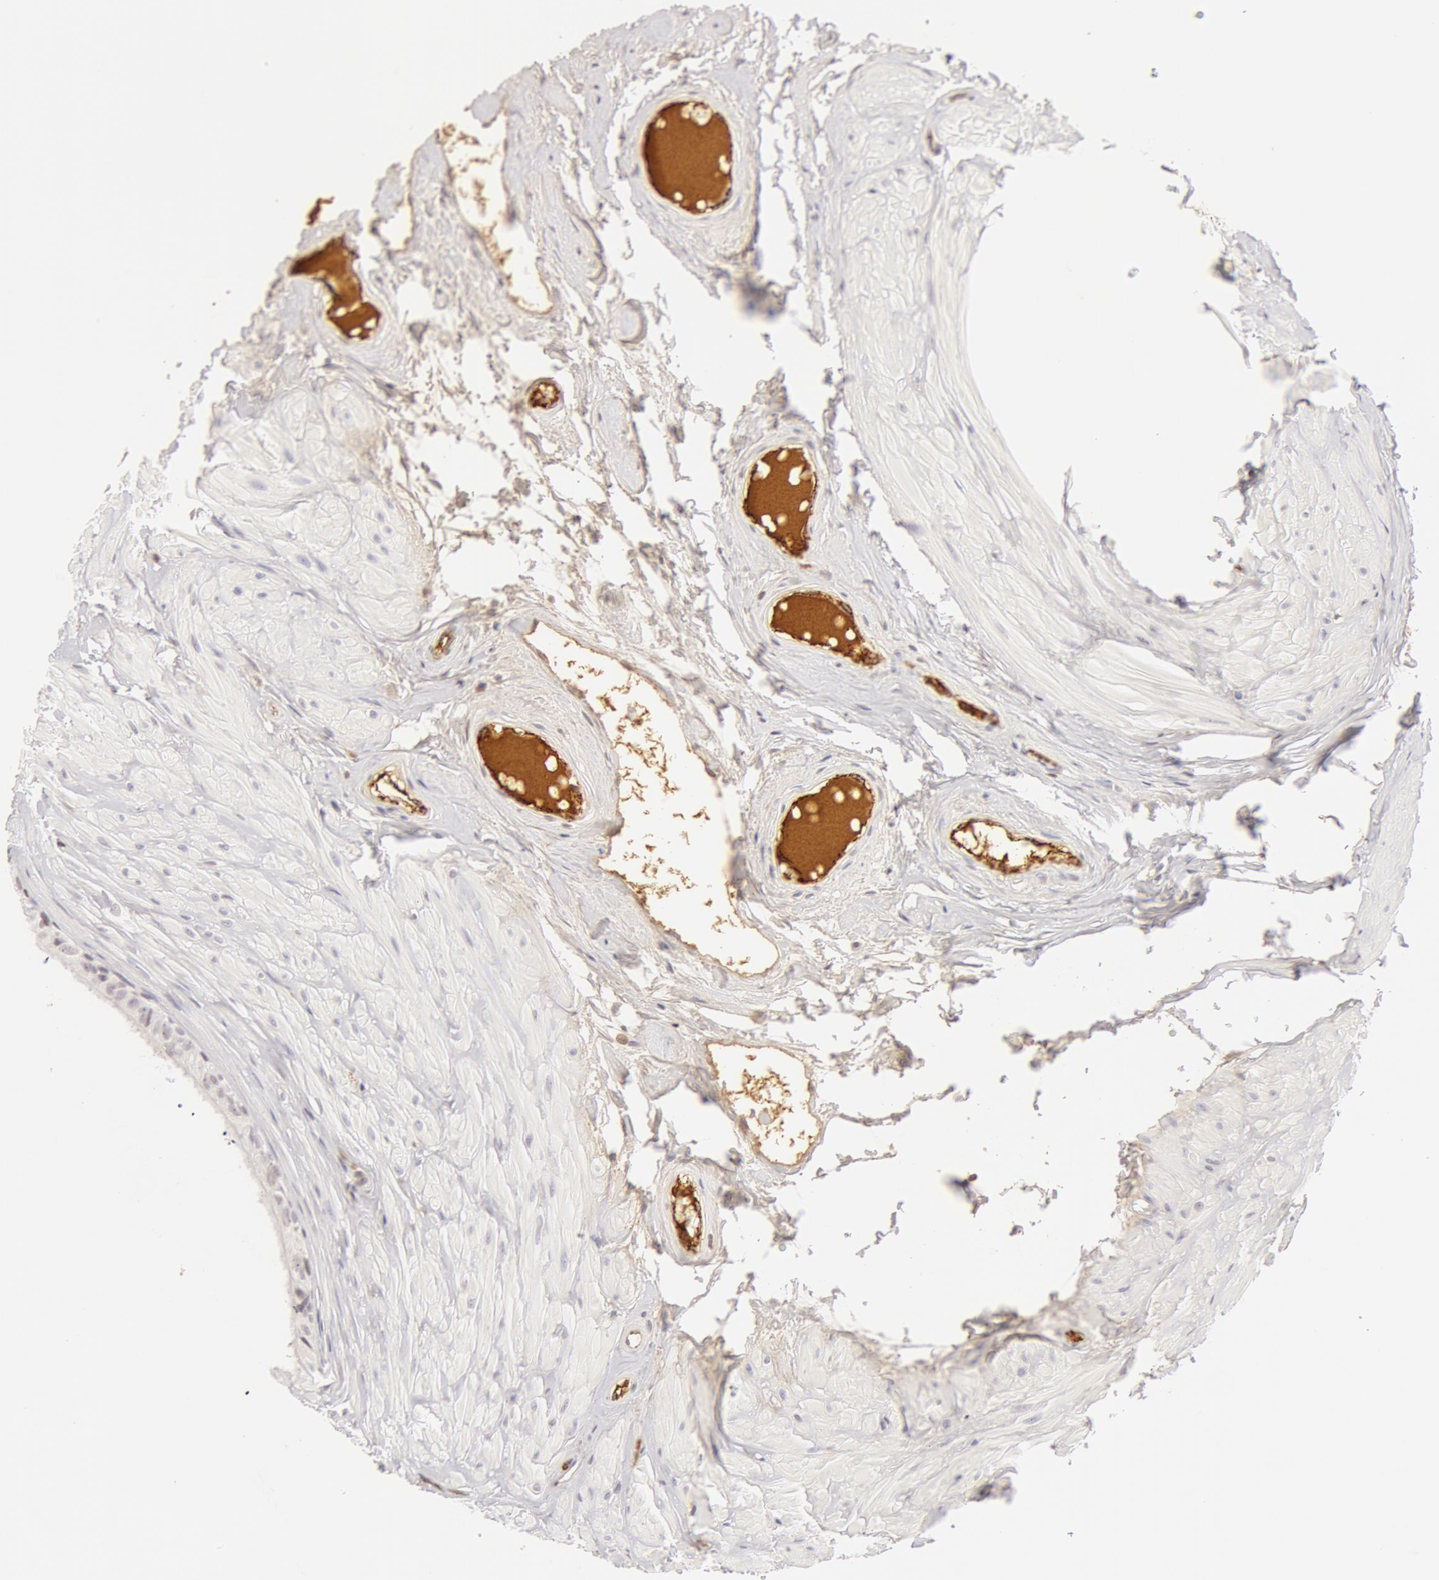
{"staining": {"intensity": "negative", "quantity": "none", "location": "none"}, "tissue": "epididymis", "cell_type": "Glandular cells", "image_type": "normal", "snomed": [{"axis": "morphology", "description": "Normal tissue, NOS"}, {"axis": "topography", "description": "Epididymis"}], "caption": "Immunohistochemical staining of normal epididymis shows no significant staining in glandular cells.", "gene": "VWF", "patient": {"sex": "male", "age": 52}}